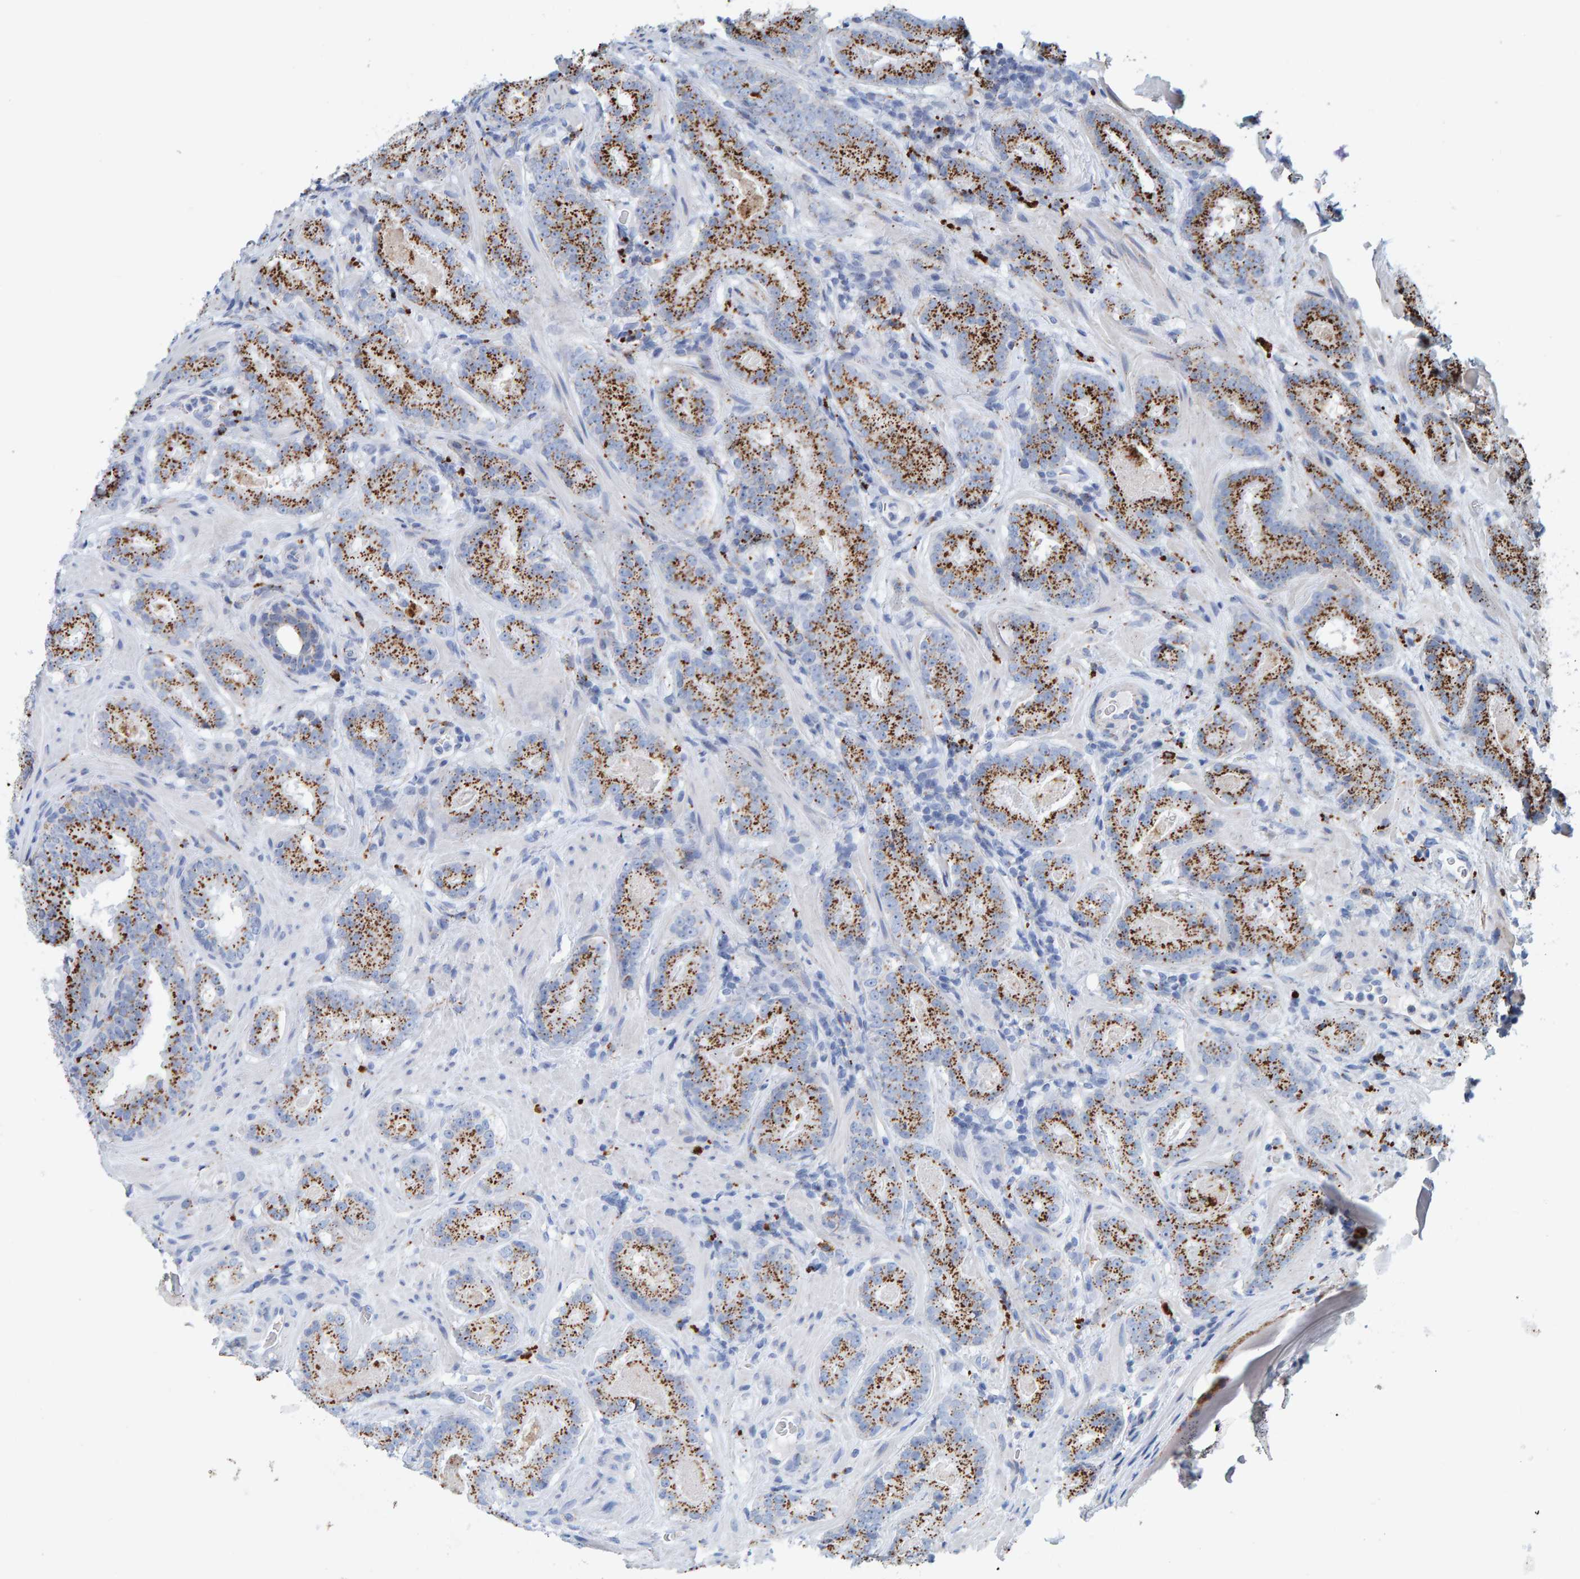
{"staining": {"intensity": "moderate", "quantity": ">75%", "location": "cytoplasmic/membranous"}, "tissue": "prostate cancer", "cell_type": "Tumor cells", "image_type": "cancer", "snomed": [{"axis": "morphology", "description": "Adenocarcinoma, Low grade"}, {"axis": "topography", "description": "Prostate"}], "caption": "IHC of human prostate cancer reveals medium levels of moderate cytoplasmic/membranous positivity in about >75% of tumor cells. The protein is stained brown, and the nuclei are stained in blue (DAB IHC with brightfield microscopy, high magnification).", "gene": "BIN3", "patient": {"sex": "male", "age": 69}}